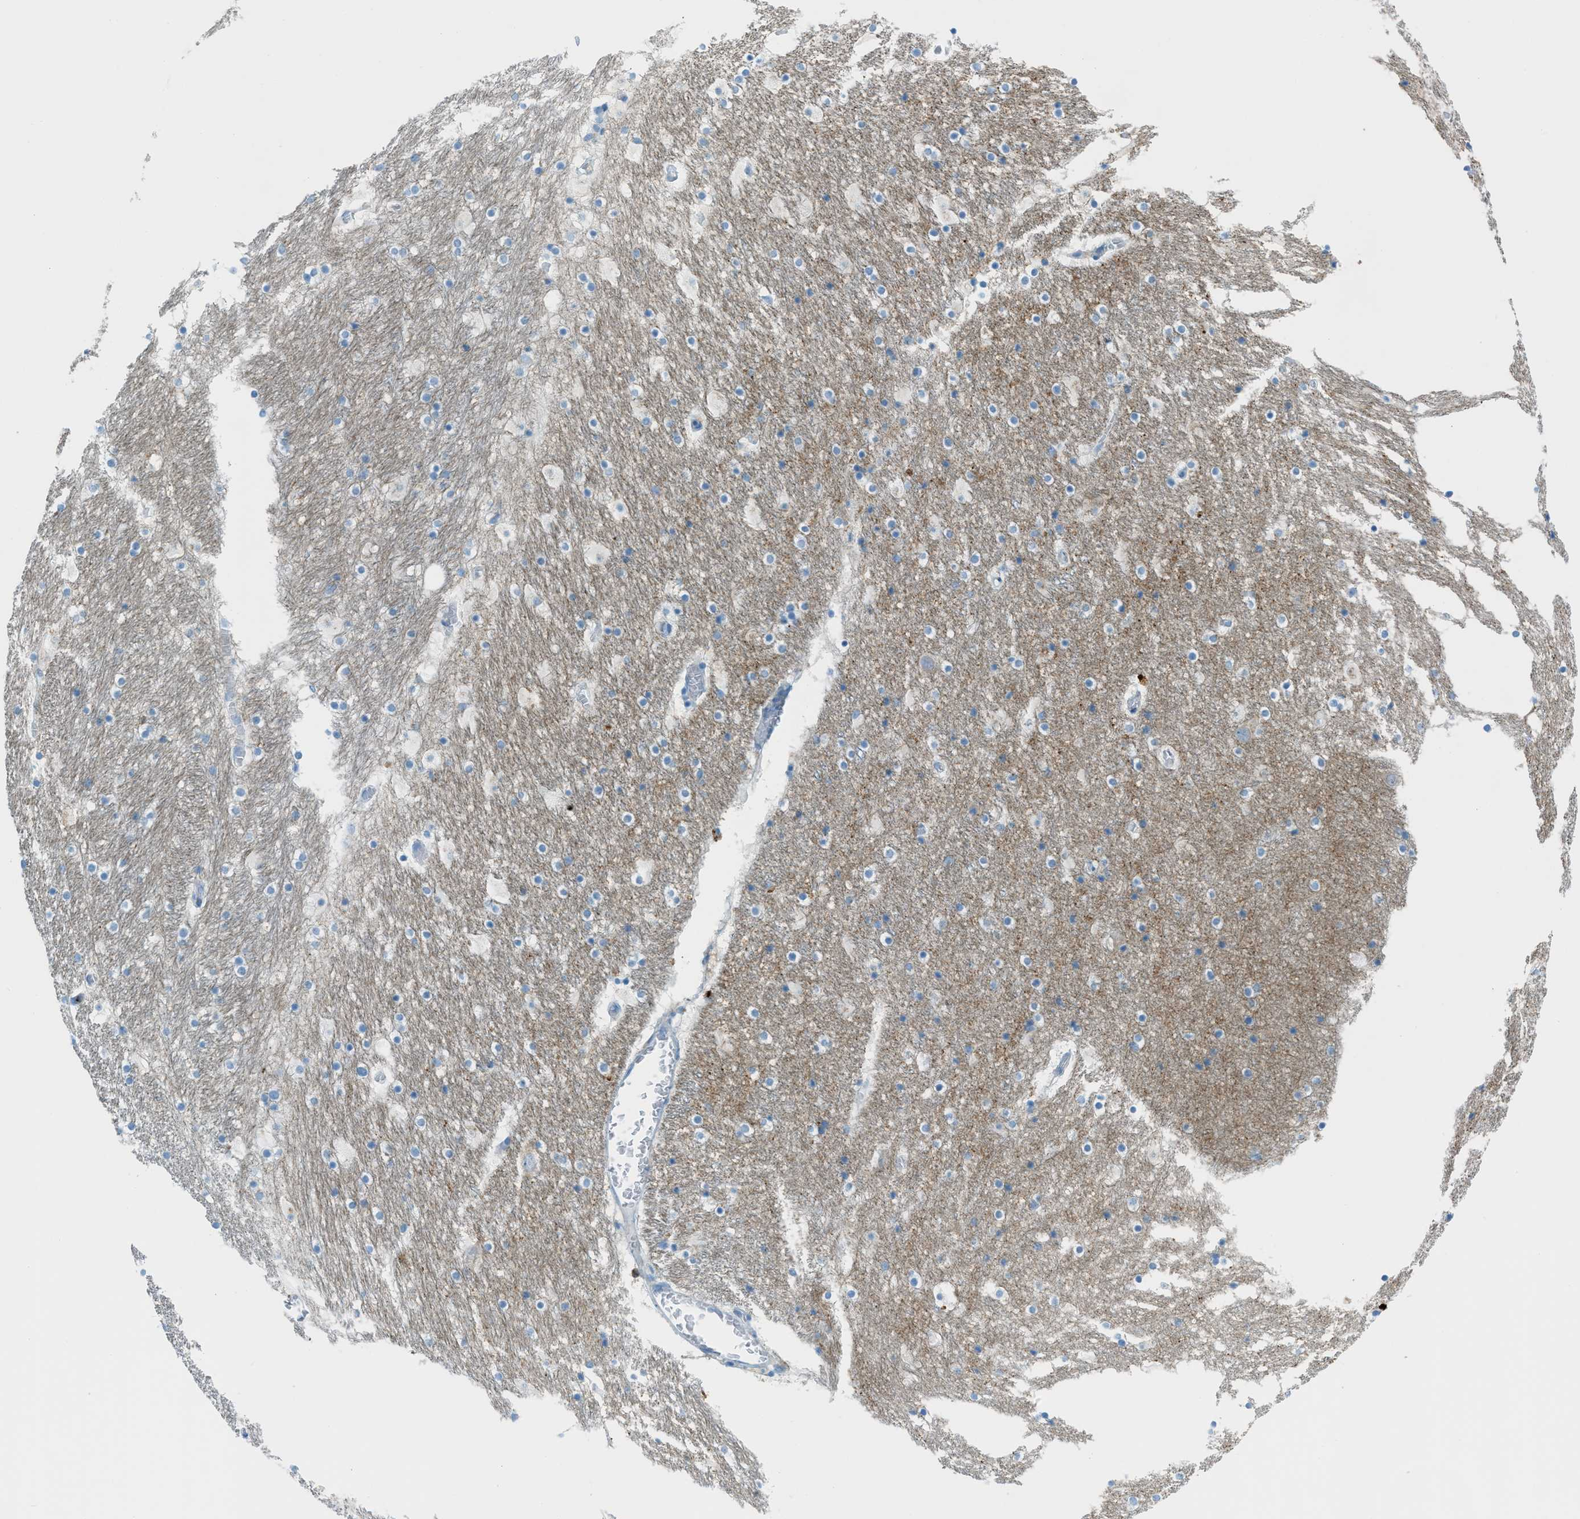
{"staining": {"intensity": "negative", "quantity": "none", "location": "none"}, "tissue": "hippocampus", "cell_type": "Glial cells", "image_type": "normal", "snomed": [{"axis": "morphology", "description": "Normal tissue, NOS"}, {"axis": "topography", "description": "Hippocampus"}], "caption": "Immunohistochemical staining of benign human hippocampus demonstrates no significant expression in glial cells. (Immunohistochemistry (ihc), brightfield microscopy, high magnification).", "gene": "C21orf62", "patient": {"sex": "male", "age": 45}}